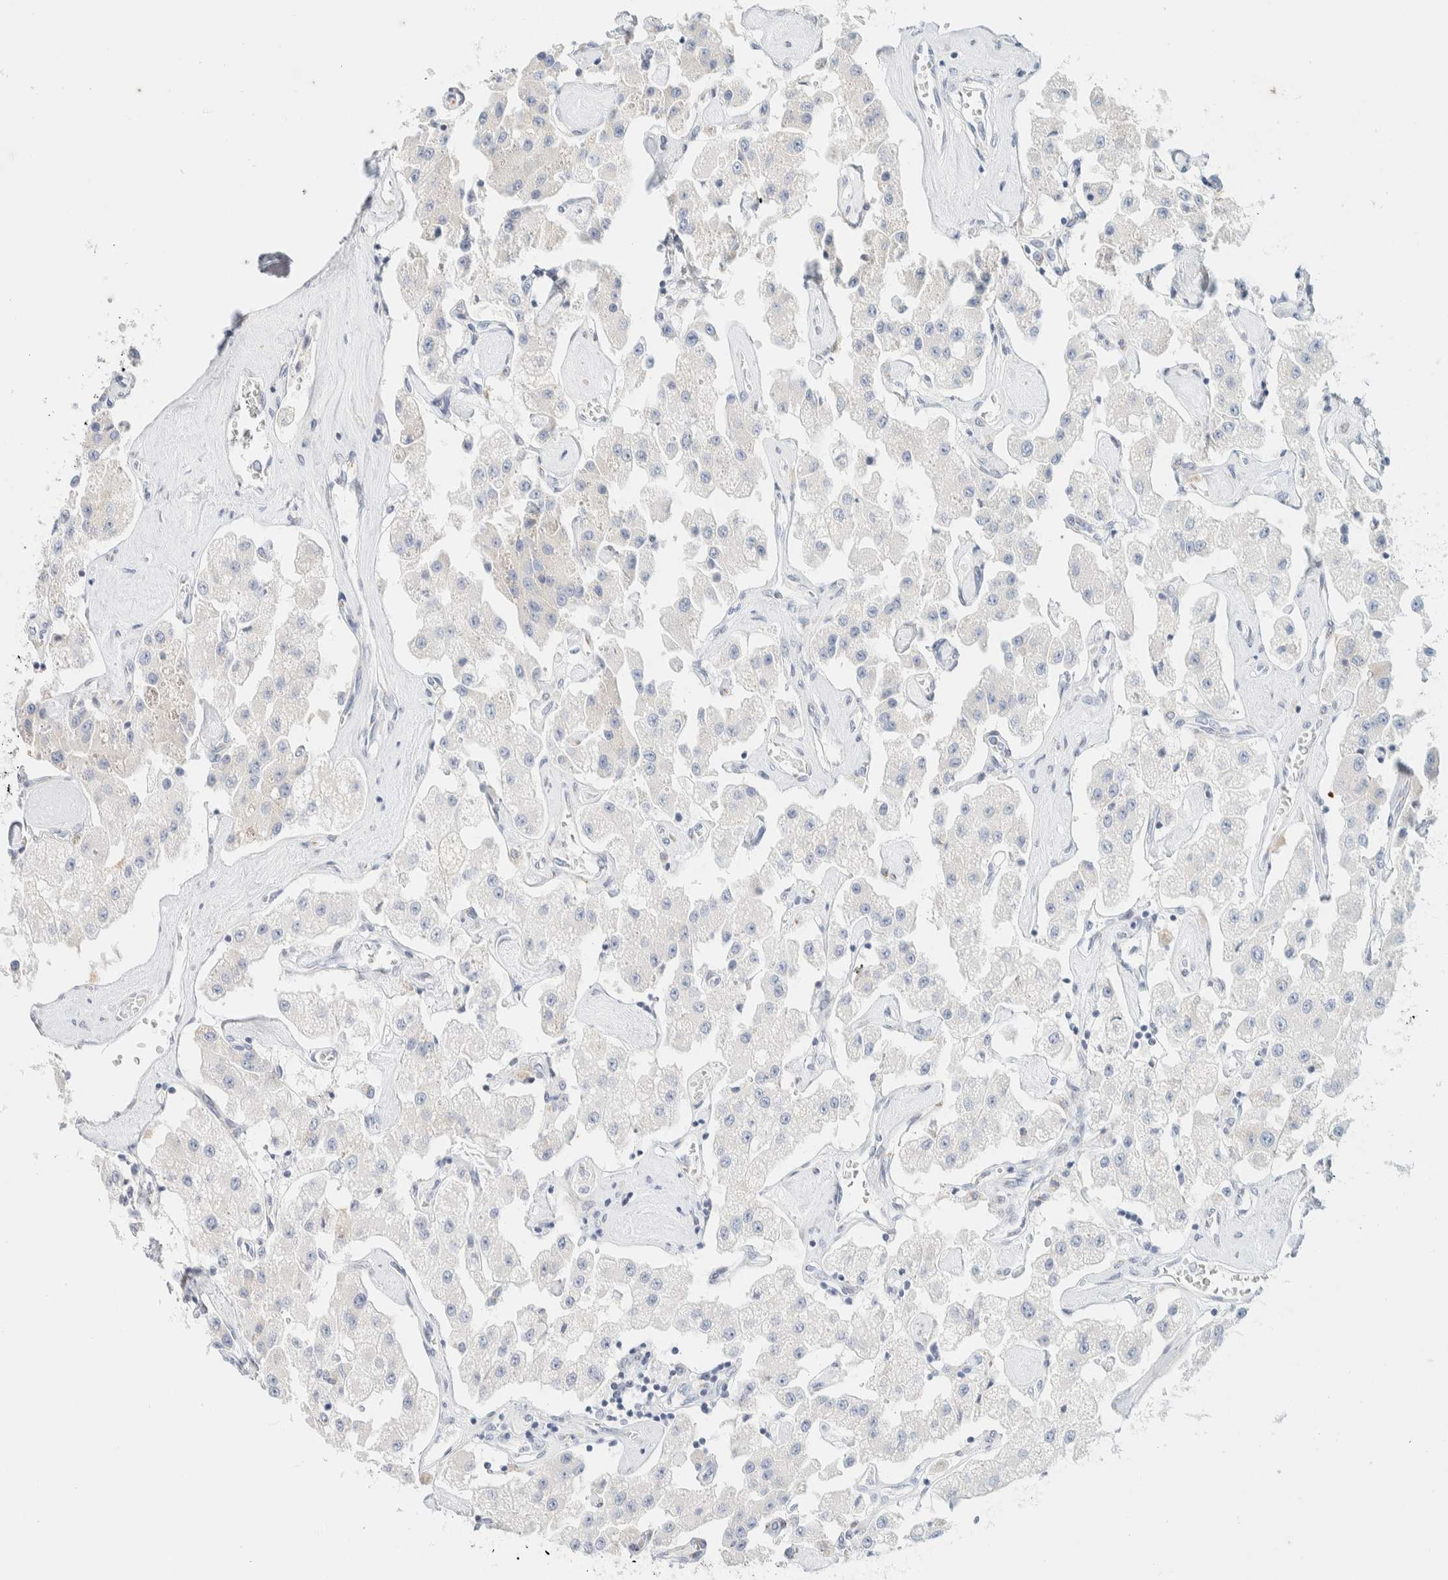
{"staining": {"intensity": "negative", "quantity": "none", "location": "none"}, "tissue": "carcinoid", "cell_type": "Tumor cells", "image_type": "cancer", "snomed": [{"axis": "morphology", "description": "Carcinoid, malignant, NOS"}, {"axis": "topography", "description": "Pancreas"}], "caption": "DAB (3,3'-diaminobenzidine) immunohistochemical staining of carcinoid demonstrates no significant positivity in tumor cells.", "gene": "SPNS3", "patient": {"sex": "male", "age": 41}}